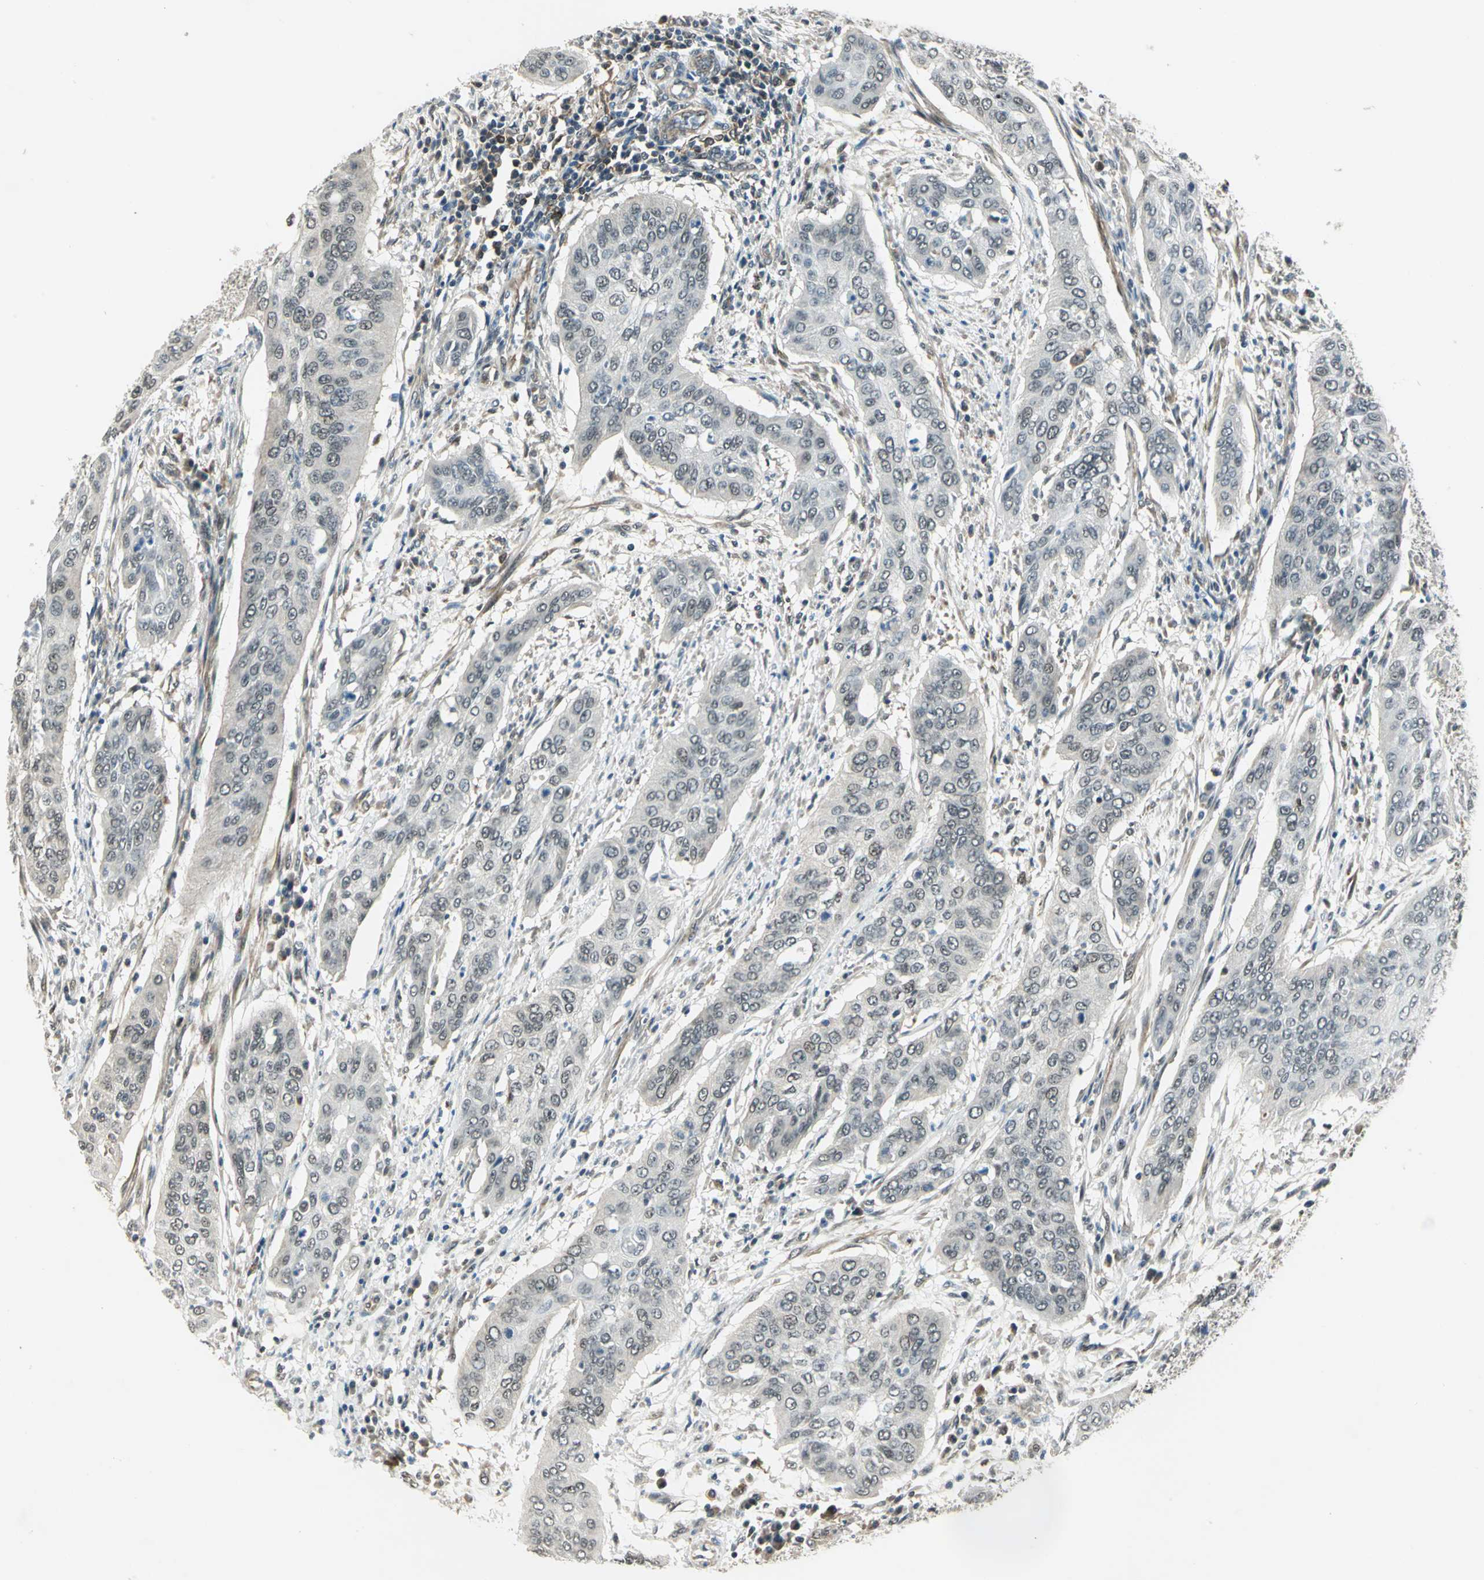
{"staining": {"intensity": "negative", "quantity": "none", "location": "none"}, "tissue": "cervical cancer", "cell_type": "Tumor cells", "image_type": "cancer", "snomed": [{"axis": "morphology", "description": "Squamous cell carcinoma, NOS"}, {"axis": "topography", "description": "Cervix"}], "caption": "Tumor cells show no significant protein expression in squamous cell carcinoma (cervical). (DAB (3,3'-diaminobenzidine) immunohistochemistry (IHC) visualized using brightfield microscopy, high magnification).", "gene": "PLAGL2", "patient": {"sex": "female", "age": 39}}